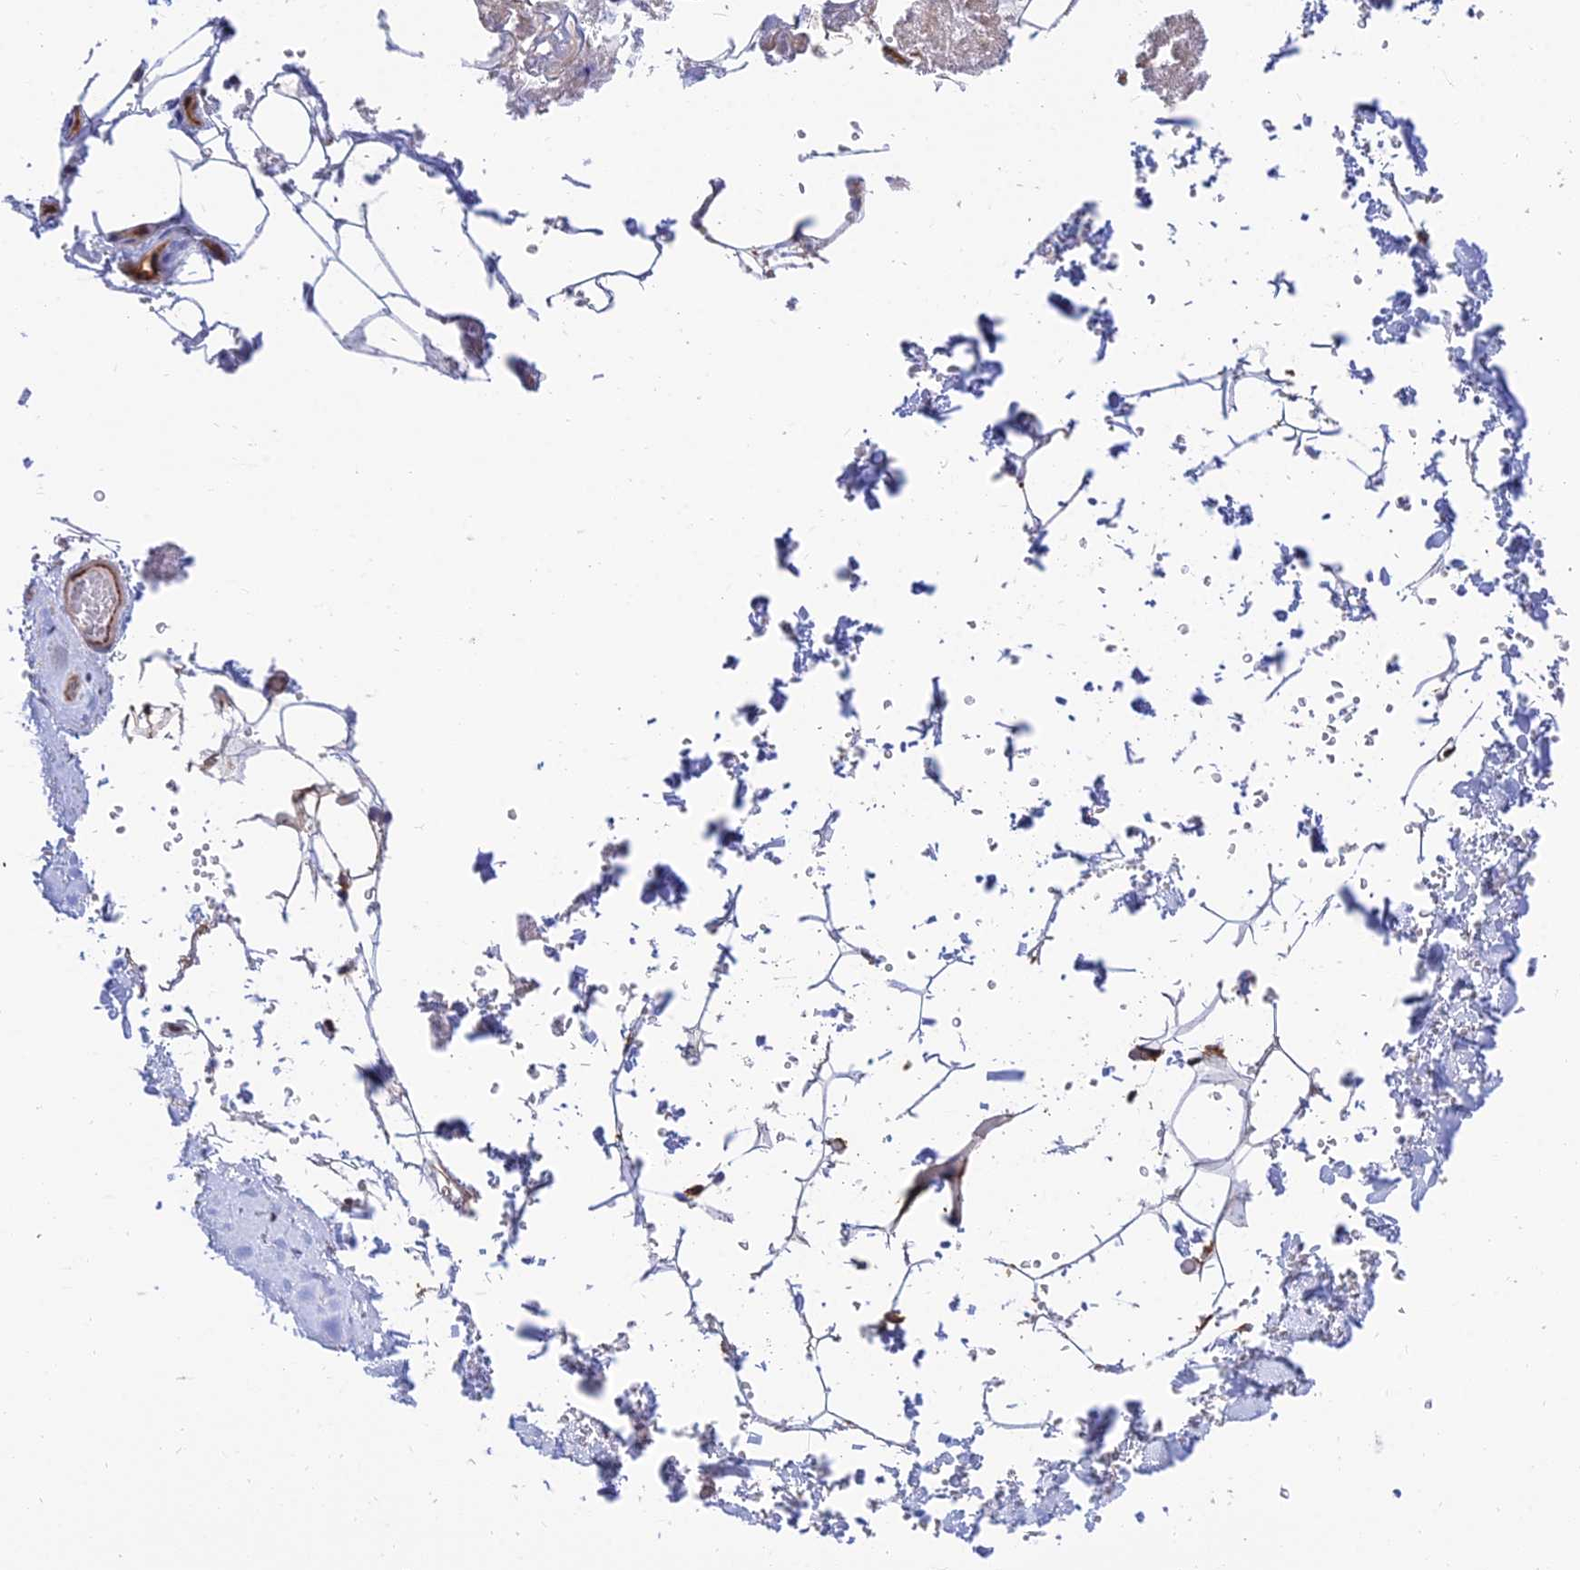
{"staining": {"intensity": "negative", "quantity": "none", "location": "none"}, "tissue": "breast", "cell_type": "Adipocytes", "image_type": "normal", "snomed": [{"axis": "morphology", "description": "Normal tissue, NOS"}, {"axis": "topography", "description": "Breast"}], "caption": "Immunohistochemistry of benign breast exhibits no positivity in adipocytes.", "gene": "TRIM43B", "patient": {"sex": "female", "age": 75}}